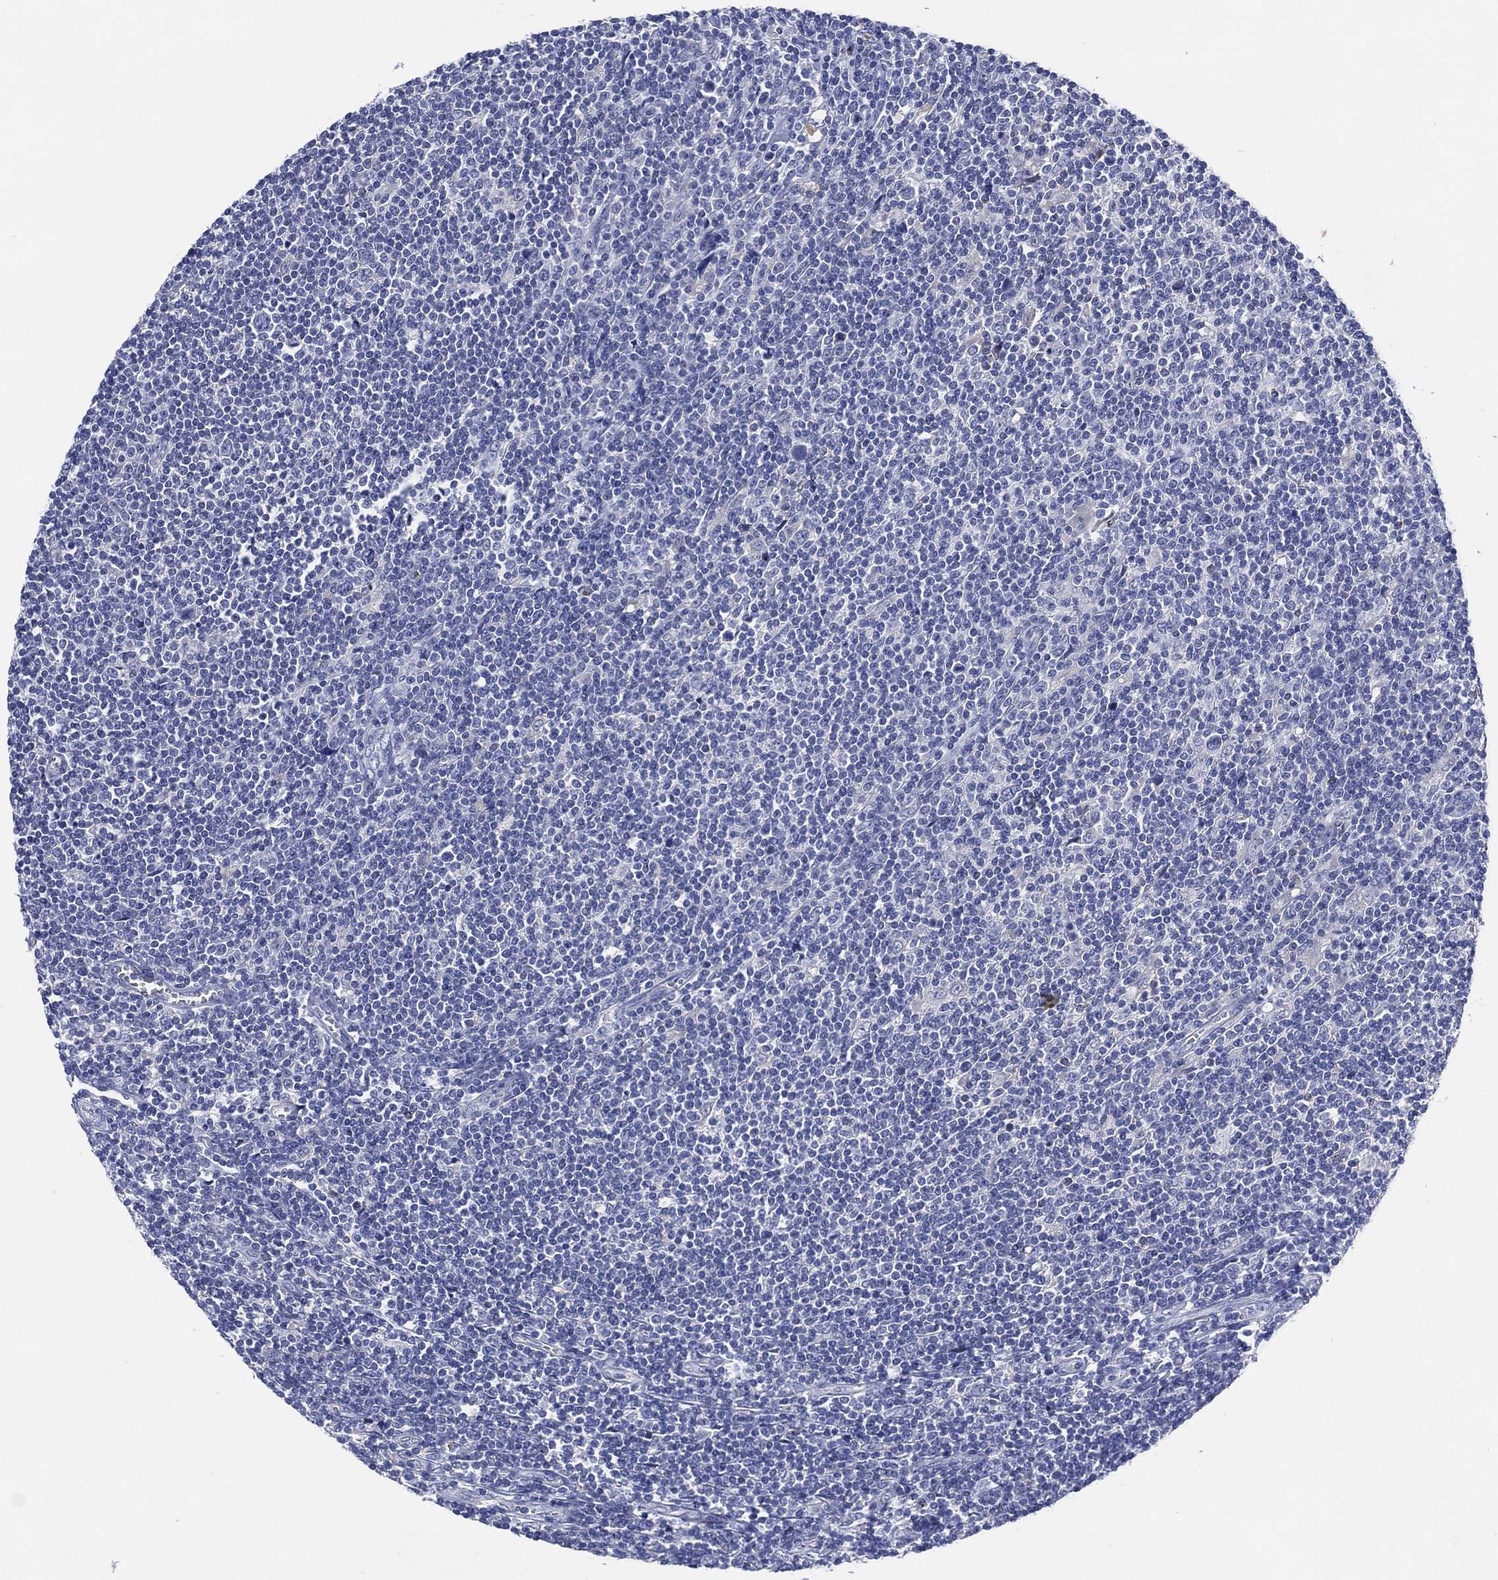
{"staining": {"intensity": "negative", "quantity": "none", "location": "none"}, "tissue": "lymphoma", "cell_type": "Tumor cells", "image_type": "cancer", "snomed": [{"axis": "morphology", "description": "Hodgkin's disease, NOS"}, {"axis": "topography", "description": "Lymph node"}], "caption": "Immunohistochemistry (IHC) of human lymphoma exhibits no expression in tumor cells. The staining is performed using DAB (3,3'-diaminobenzidine) brown chromogen with nuclei counter-stained in using hematoxylin.", "gene": "CHRNA3", "patient": {"sex": "male", "age": 40}}